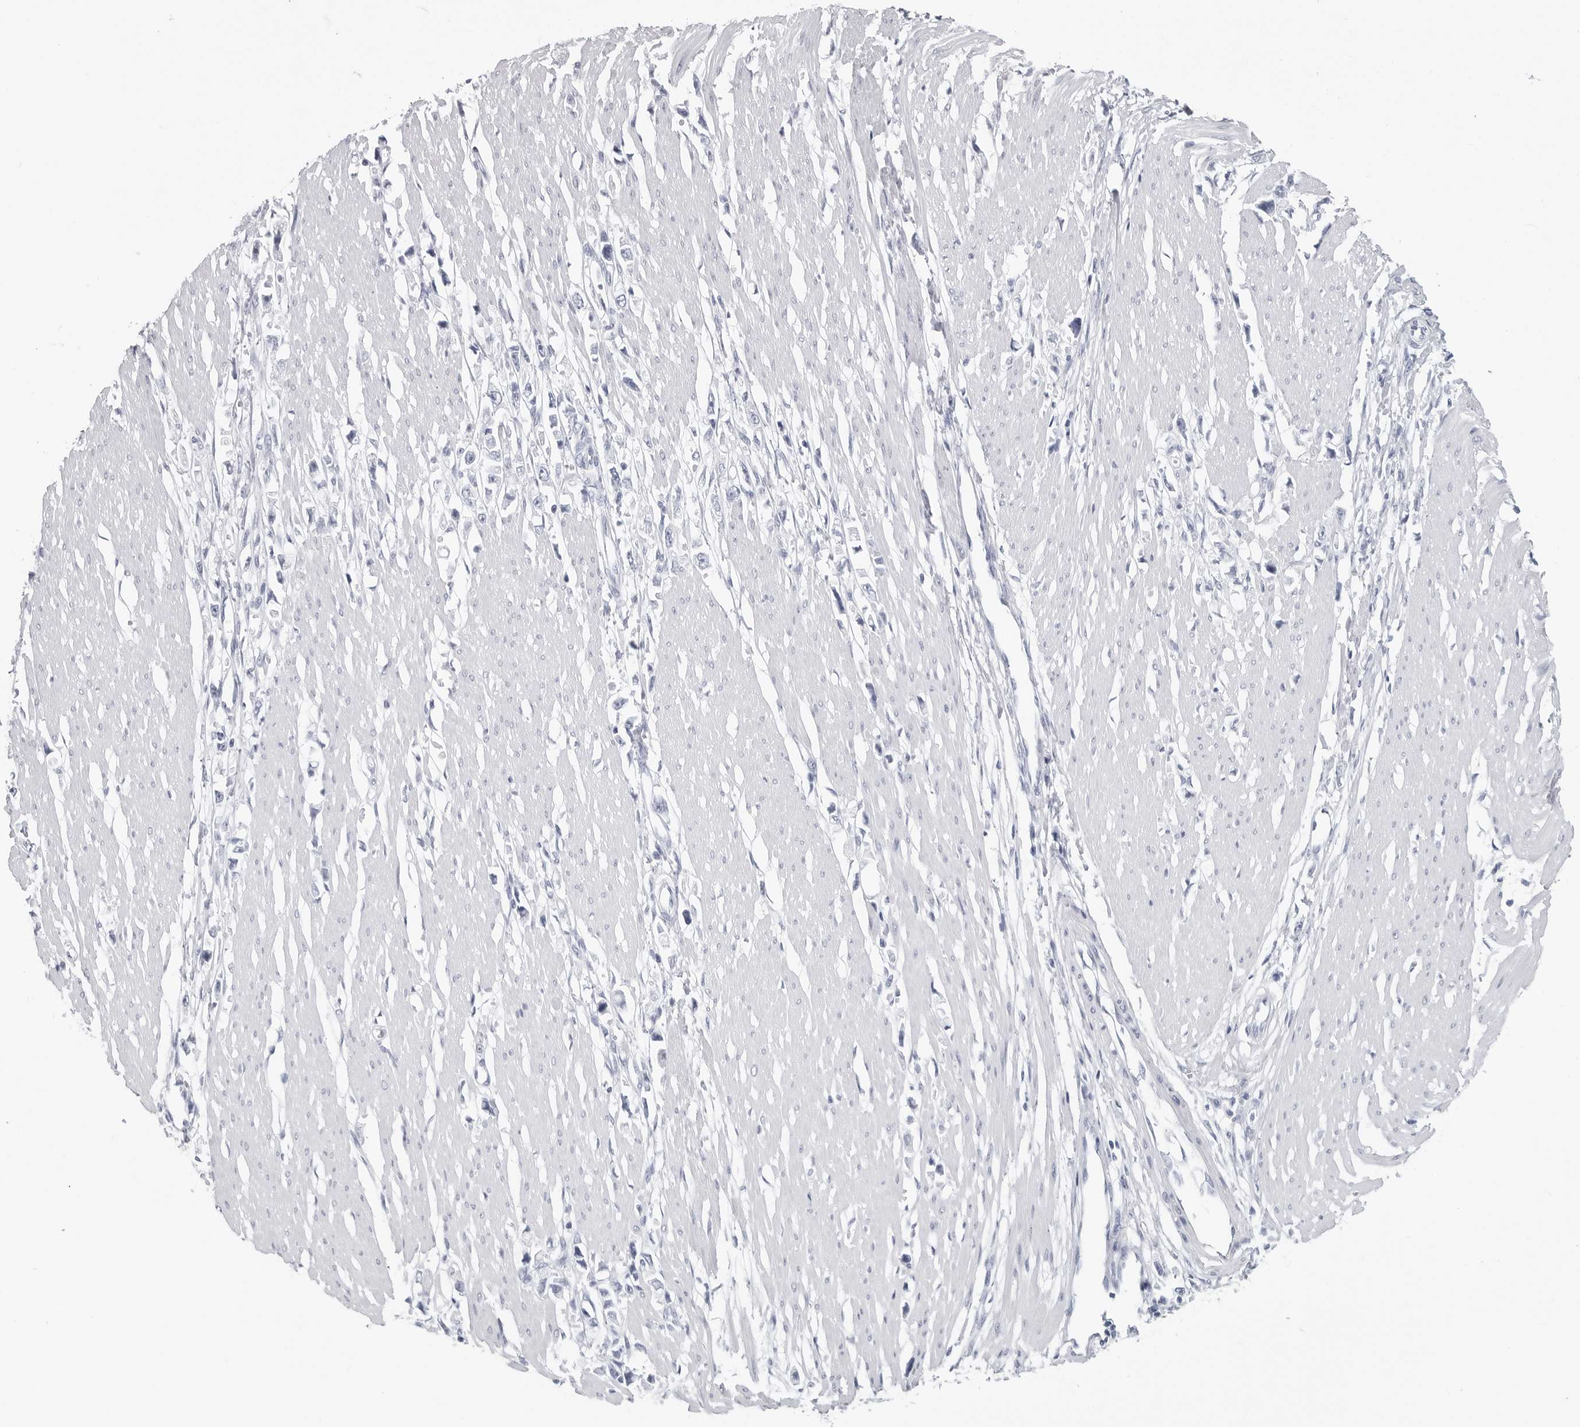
{"staining": {"intensity": "negative", "quantity": "none", "location": "none"}, "tissue": "stomach cancer", "cell_type": "Tumor cells", "image_type": "cancer", "snomed": [{"axis": "morphology", "description": "Adenocarcinoma, NOS"}, {"axis": "topography", "description": "Stomach"}], "caption": "Tumor cells are negative for brown protein staining in adenocarcinoma (stomach). (Brightfield microscopy of DAB IHC at high magnification).", "gene": "CSH1", "patient": {"sex": "female", "age": 59}}